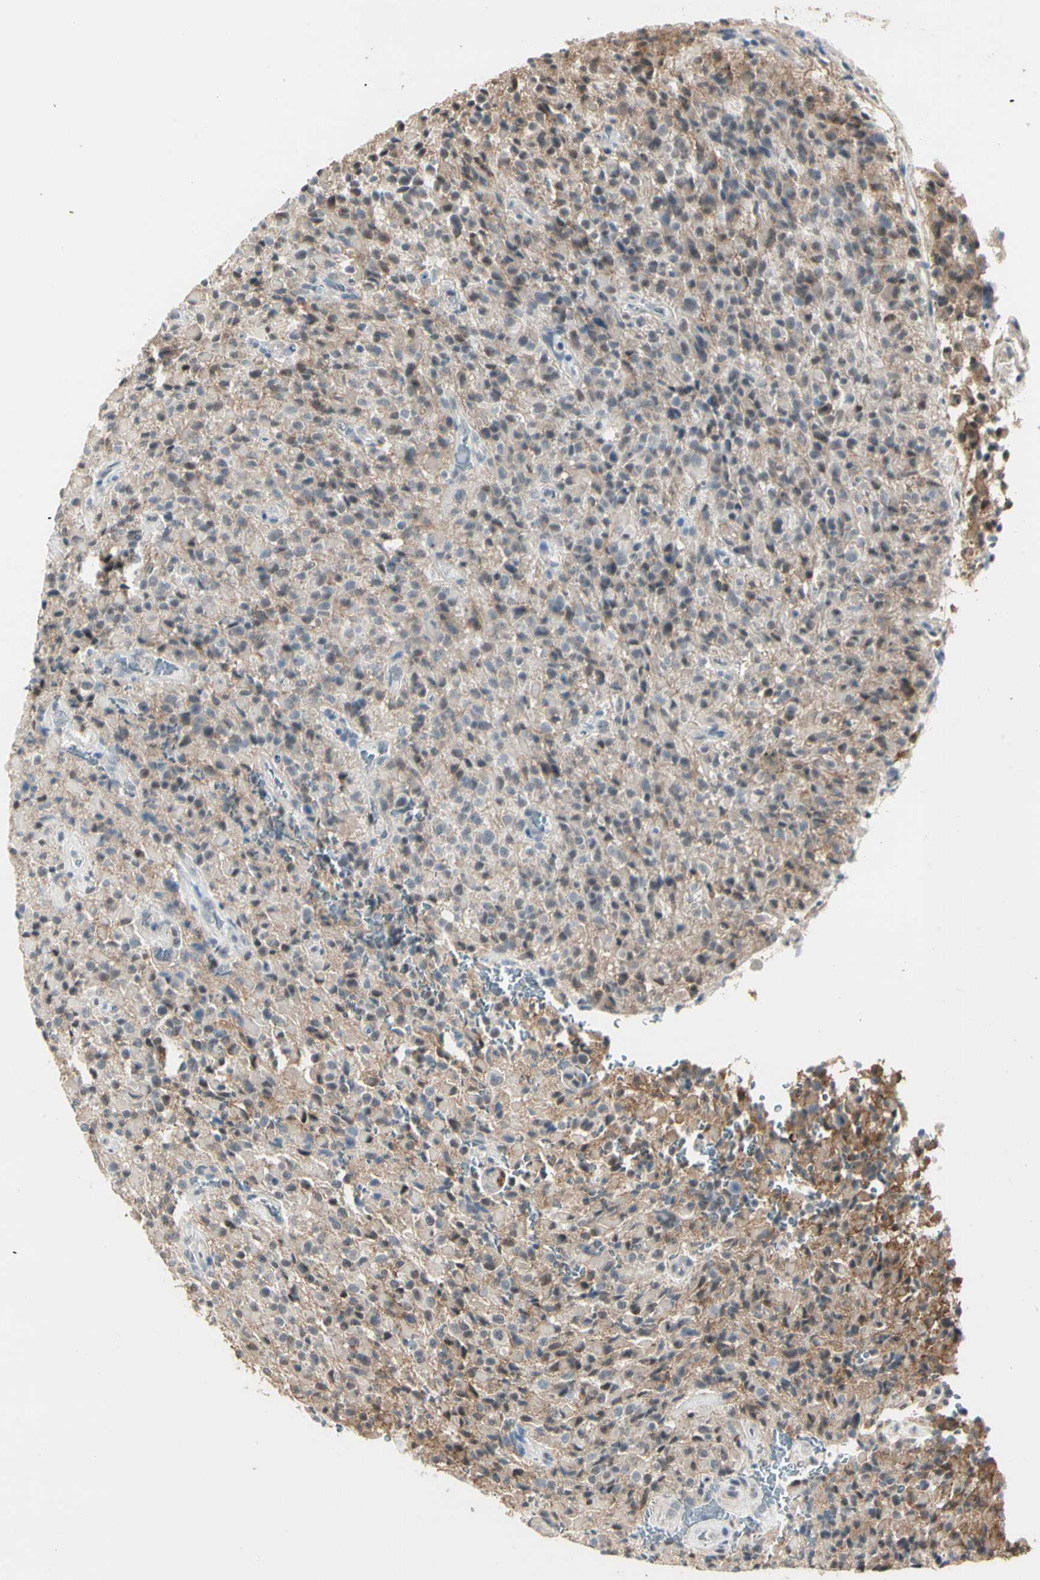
{"staining": {"intensity": "weak", "quantity": "<25%", "location": "nuclear"}, "tissue": "glioma", "cell_type": "Tumor cells", "image_type": "cancer", "snomed": [{"axis": "morphology", "description": "Glioma, malignant, High grade"}, {"axis": "topography", "description": "Brain"}], "caption": "High power microscopy histopathology image of an immunohistochemistry (IHC) photomicrograph of high-grade glioma (malignant), revealing no significant expression in tumor cells.", "gene": "GREM1", "patient": {"sex": "male", "age": 71}}